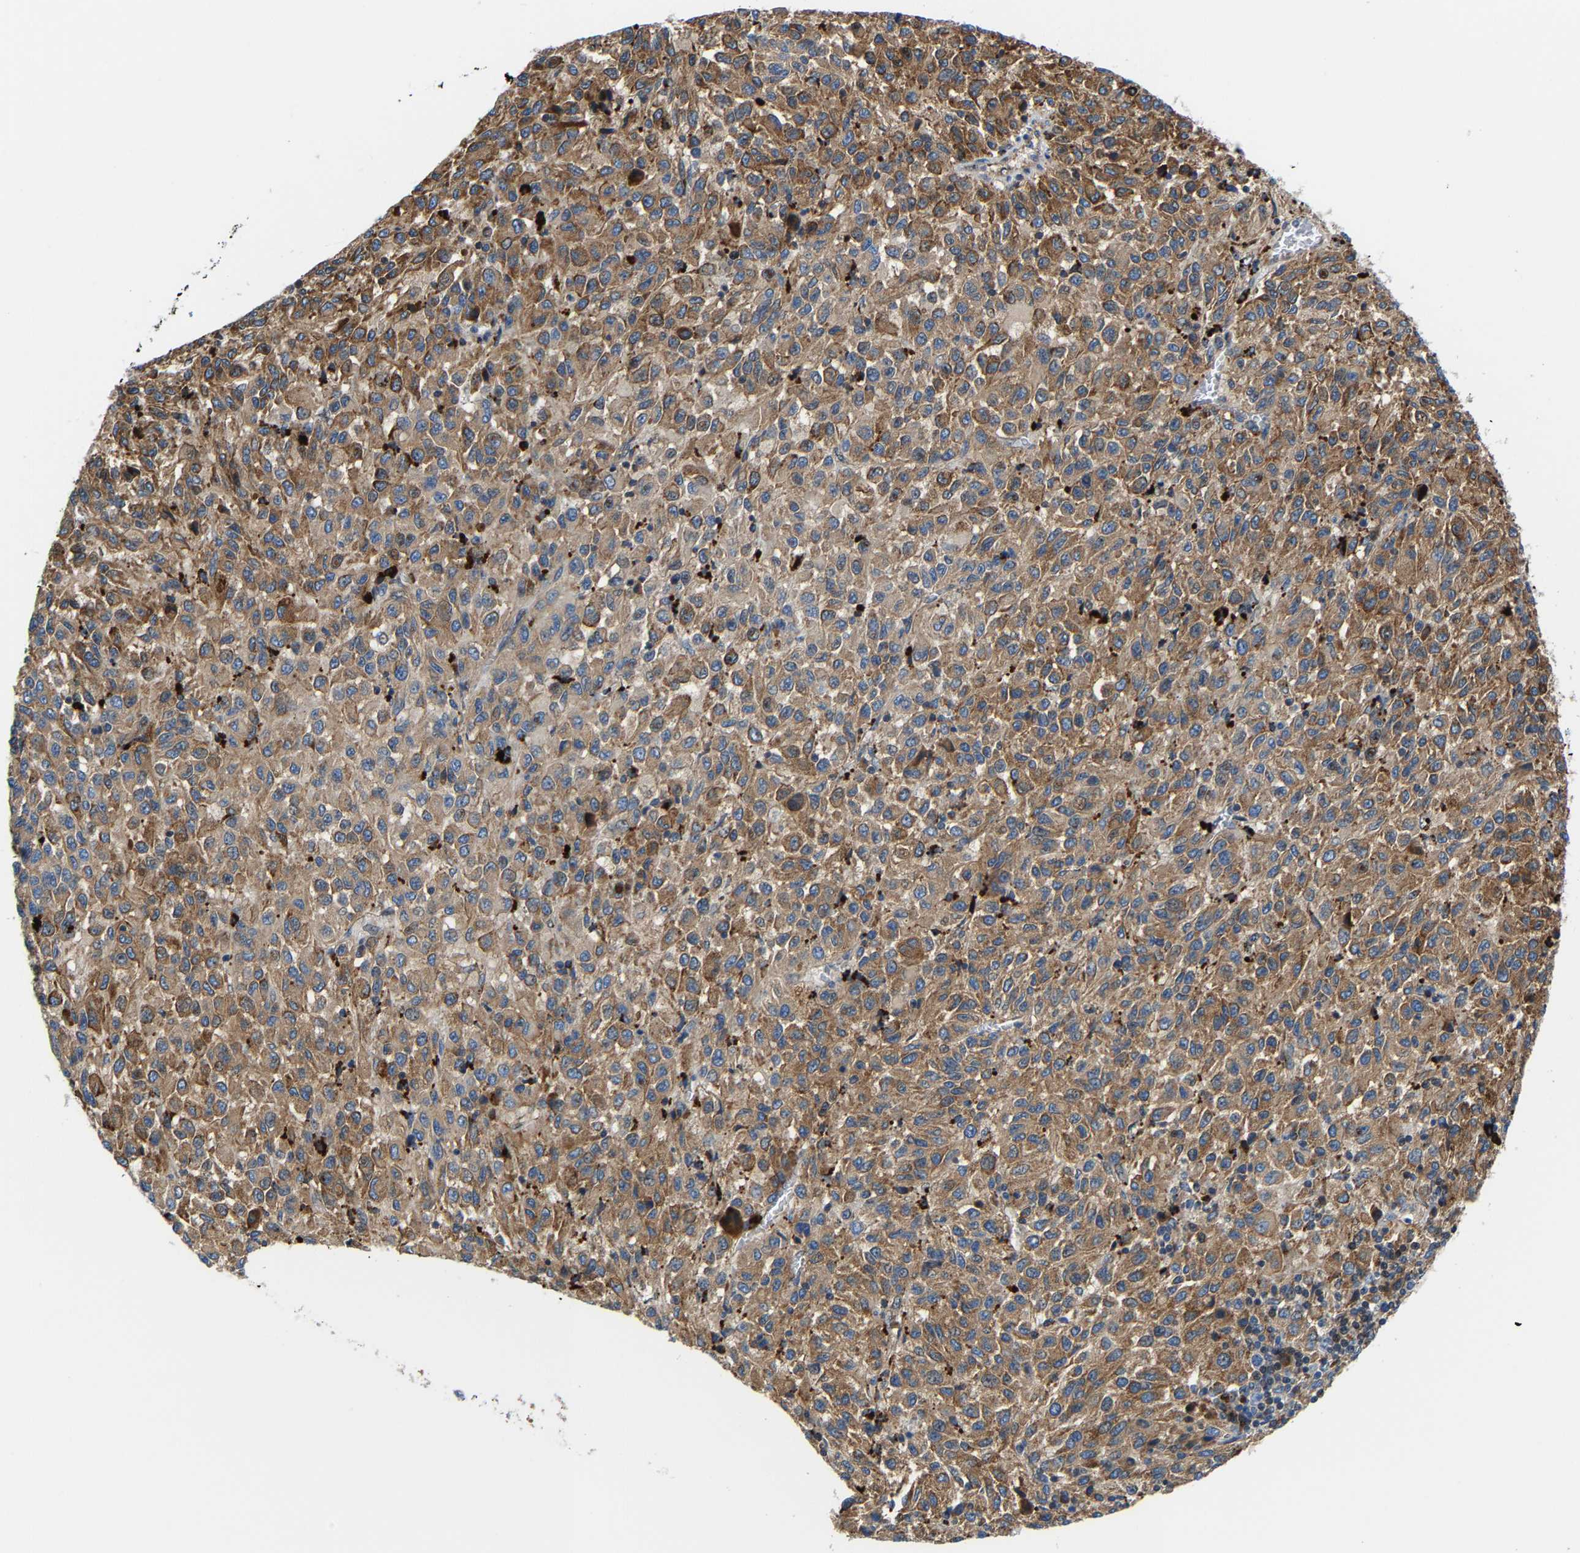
{"staining": {"intensity": "moderate", "quantity": ">75%", "location": "cytoplasmic/membranous"}, "tissue": "melanoma", "cell_type": "Tumor cells", "image_type": "cancer", "snomed": [{"axis": "morphology", "description": "Malignant melanoma, Metastatic site"}, {"axis": "topography", "description": "Lung"}], "caption": "IHC histopathology image of neoplastic tissue: malignant melanoma (metastatic site) stained using immunohistochemistry (IHC) demonstrates medium levels of moderate protein expression localized specifically in the cytoplasmic/membranous of tumor cells, appearing as a cytoplasmic/membranous brown color.", "gene": "DPP7", "patient": {"sex": "male", "age": 64}}